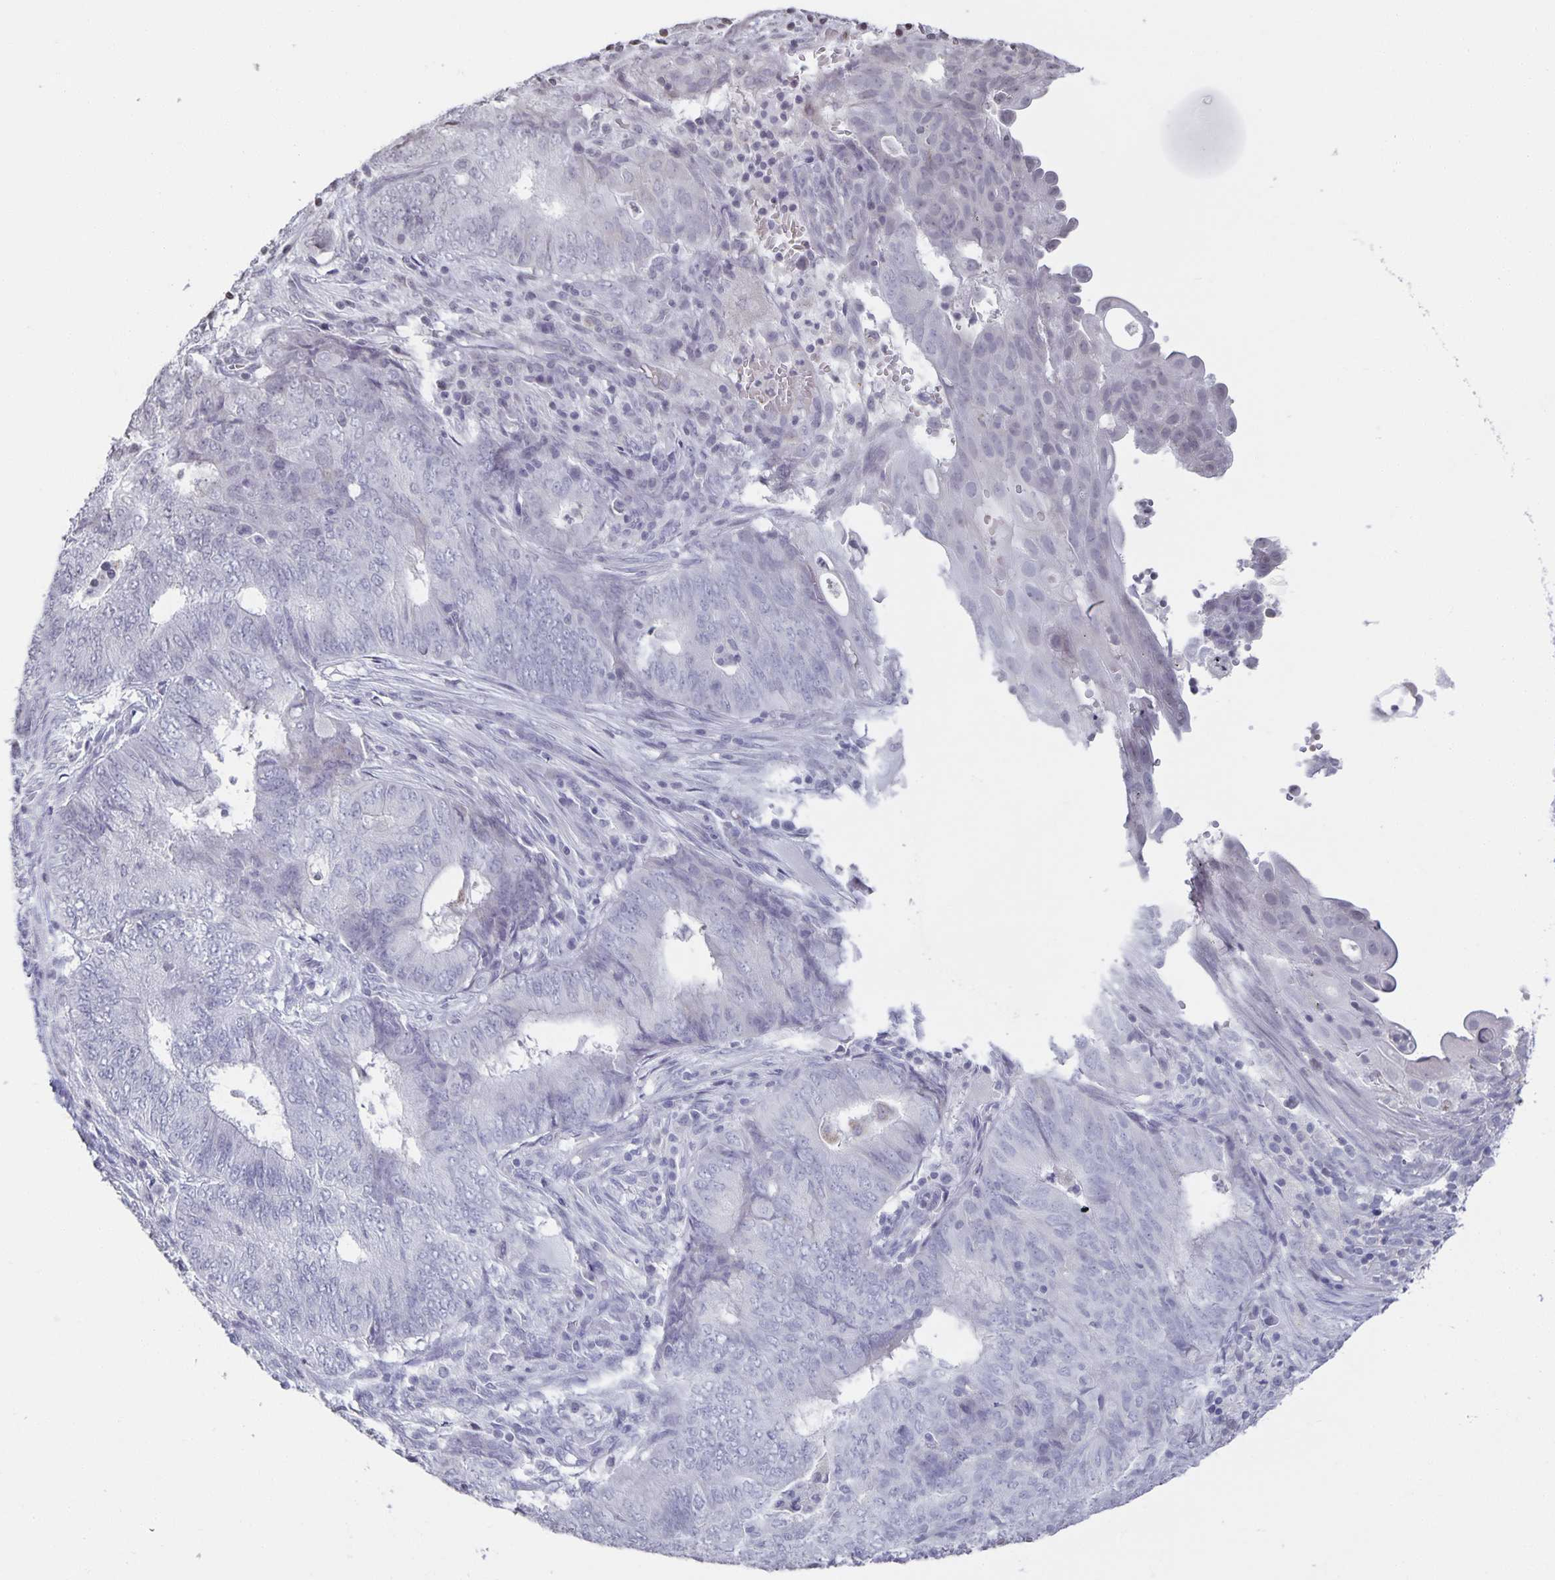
{"staining": {"intensity": "negative", "quantity": "none", "location": "none"}, "tissue": "endometrial cancer", "cell_type": "Tumor cells", "image_type": "cancer", "snomed": [{"axis": "morphology", "description": "Adenocarcinoma, NOS"}, {"axis": "topography", "description": "Endometrium"}], "caption": "Immunohistochemistry (IHC) micrograph of endometrial cancer (adenocarcinoma) stained for a protein (brown), which demonstrates no staining in tumor cells. Brightfield microscopy of immunohistochemistry (IHC) stained with DAB (3,3'-diaminobenzidine) (brown) and hematoxylin (blue), captured at high magnification.", "gene": "AQP4", "patient": {"sex": "female", "age": 62}}